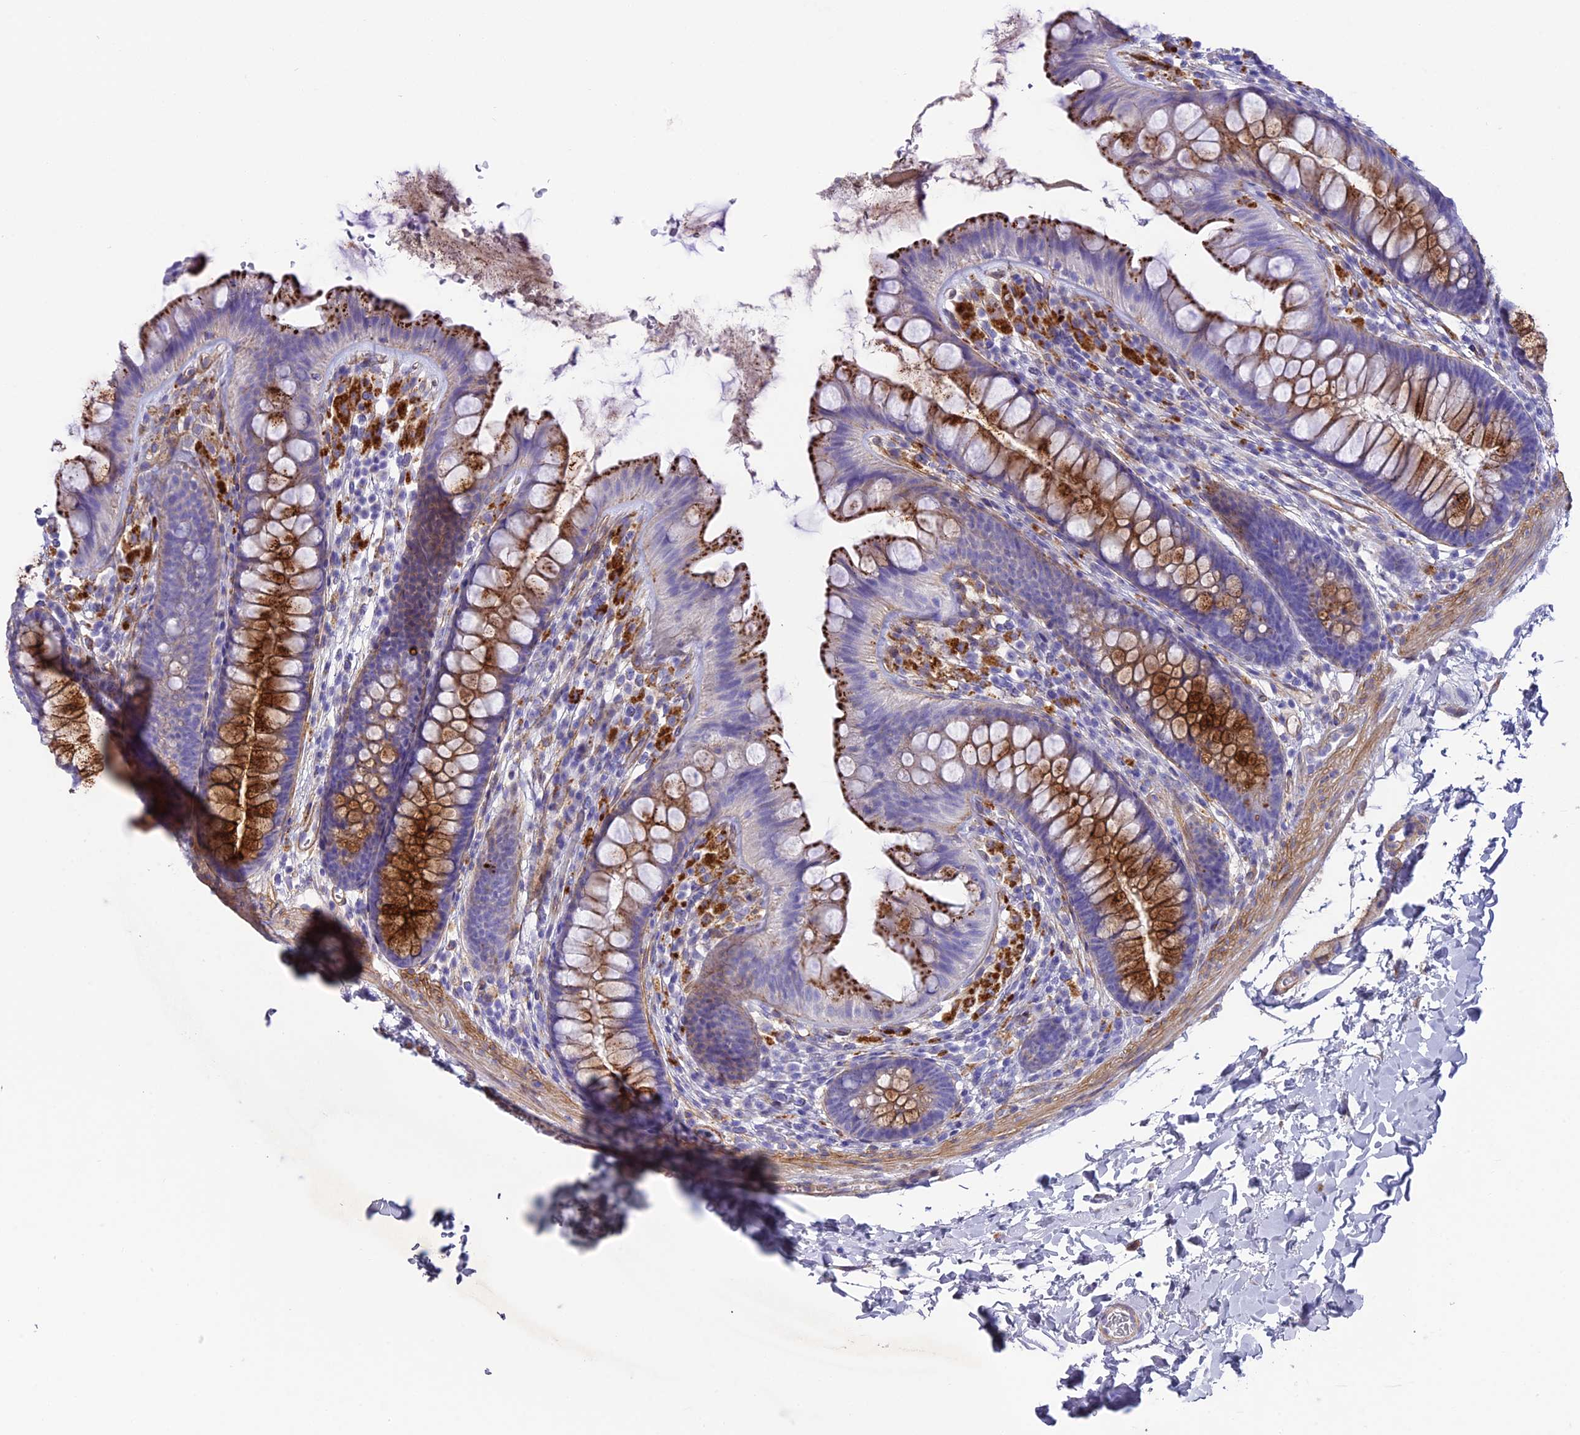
{"staining": {"intensity": "moderate", "quantity": ">75%", "location": "cytoplasmic/membranous"}, "tissue": "colon", "cell_type": "Endothelial cells", "image_type": "normal", "snomed": [{"axis": "morphology", "description": "Normal tissue, NOS"}, {"axis": "topography", "description": "Colon"}], "caption": "DAB immunohistochemical staining of normal human colon shows moderate cytoplasmic/membranous protein staining in about >75% of endothelial cells.", "gene": "TNS1", "patient": {"sex": "female", "age": 62}}